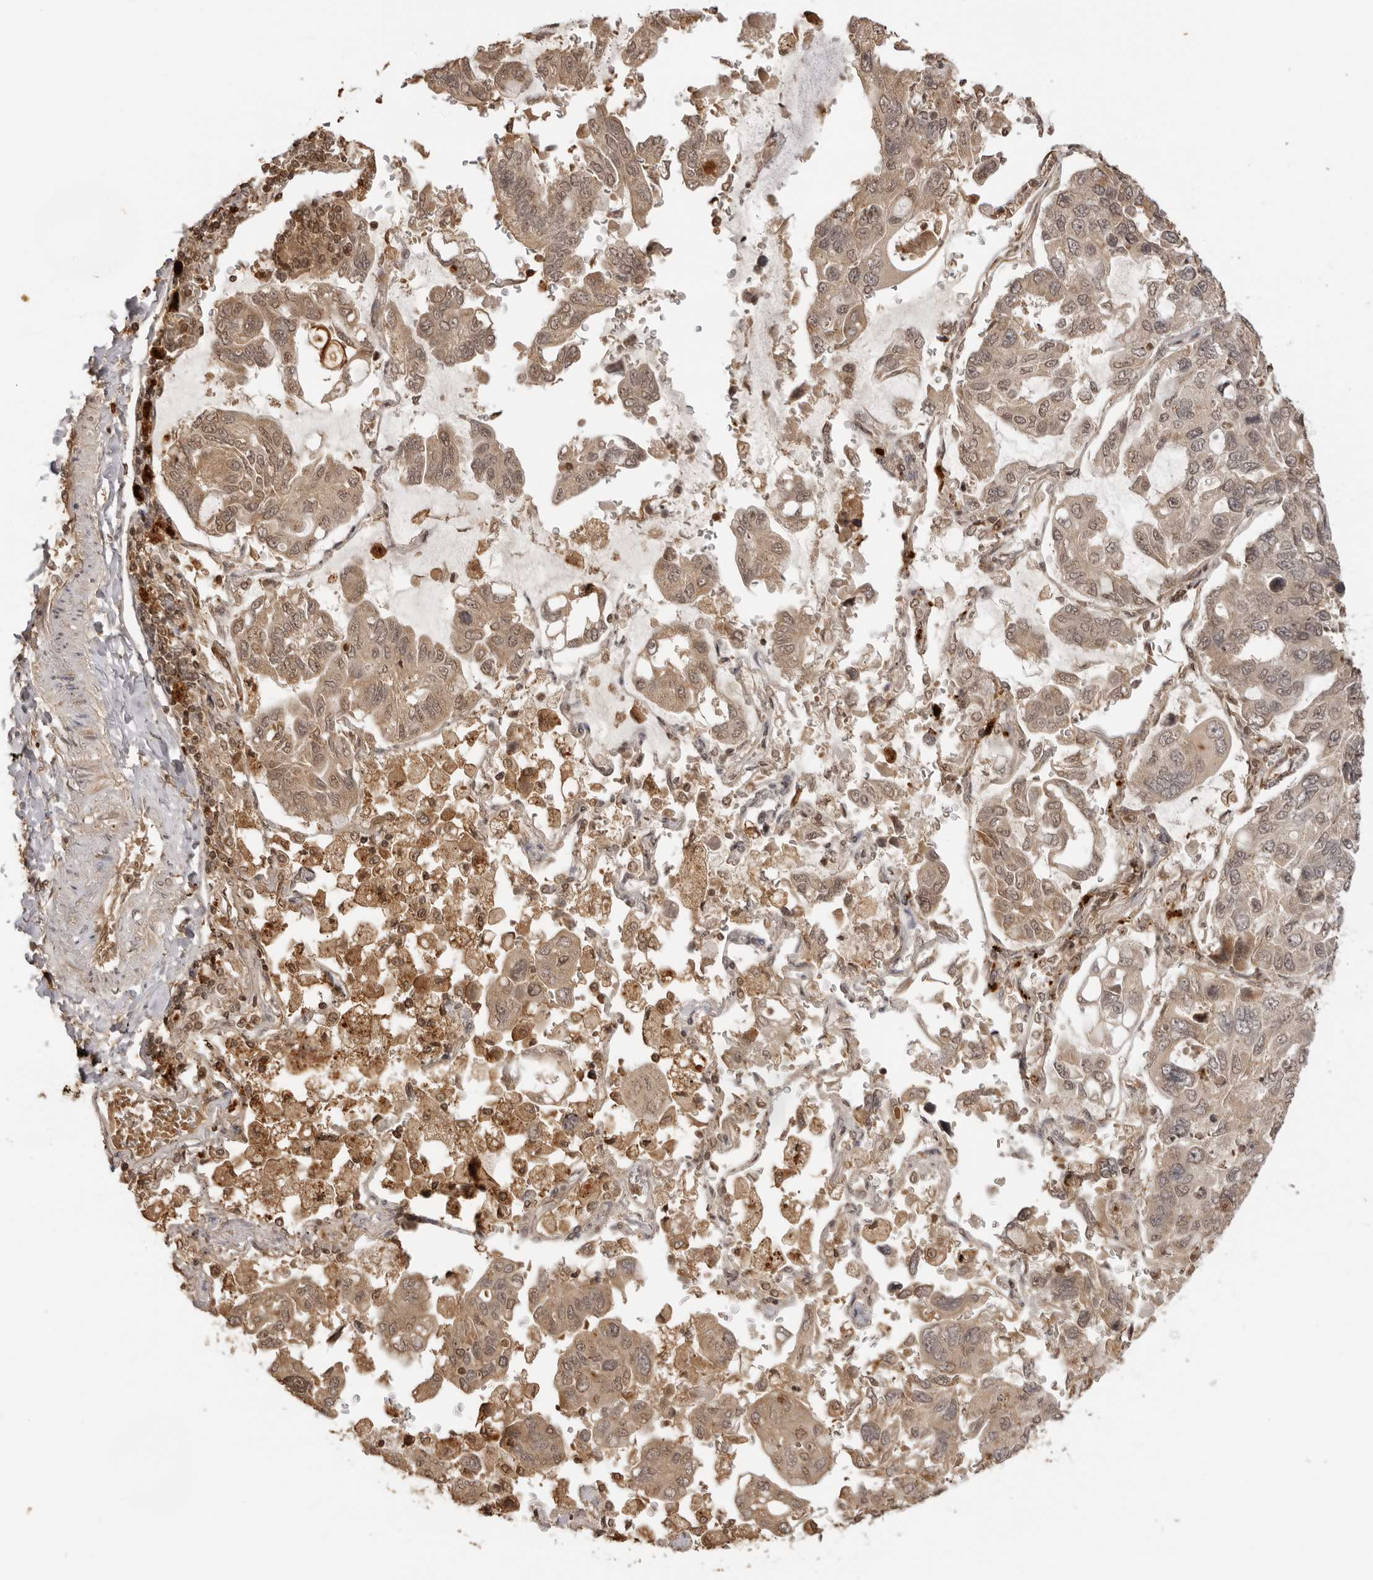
{"staining": {"intensity": "weak", "quantity": ">75%", "location": "cytoplasmic/membranous,nuclear"}, "tissue": "lung cancer", "cell_type": "Tumor cells", "image_type": "cancer", "snomed": [{"axis": "morphology", "description": "Adenocarcinoma, NOS"}, {"axis": "topography", "description": "Lung"}], "caption": "Tumor cells reveal weak cytoplasmic/membranous and nuclear expression in about >75% of cells in lung cancer (adenocarcinoma).", "gene": "IKBKE", "patient": {"sex": "male", "age": 64}}